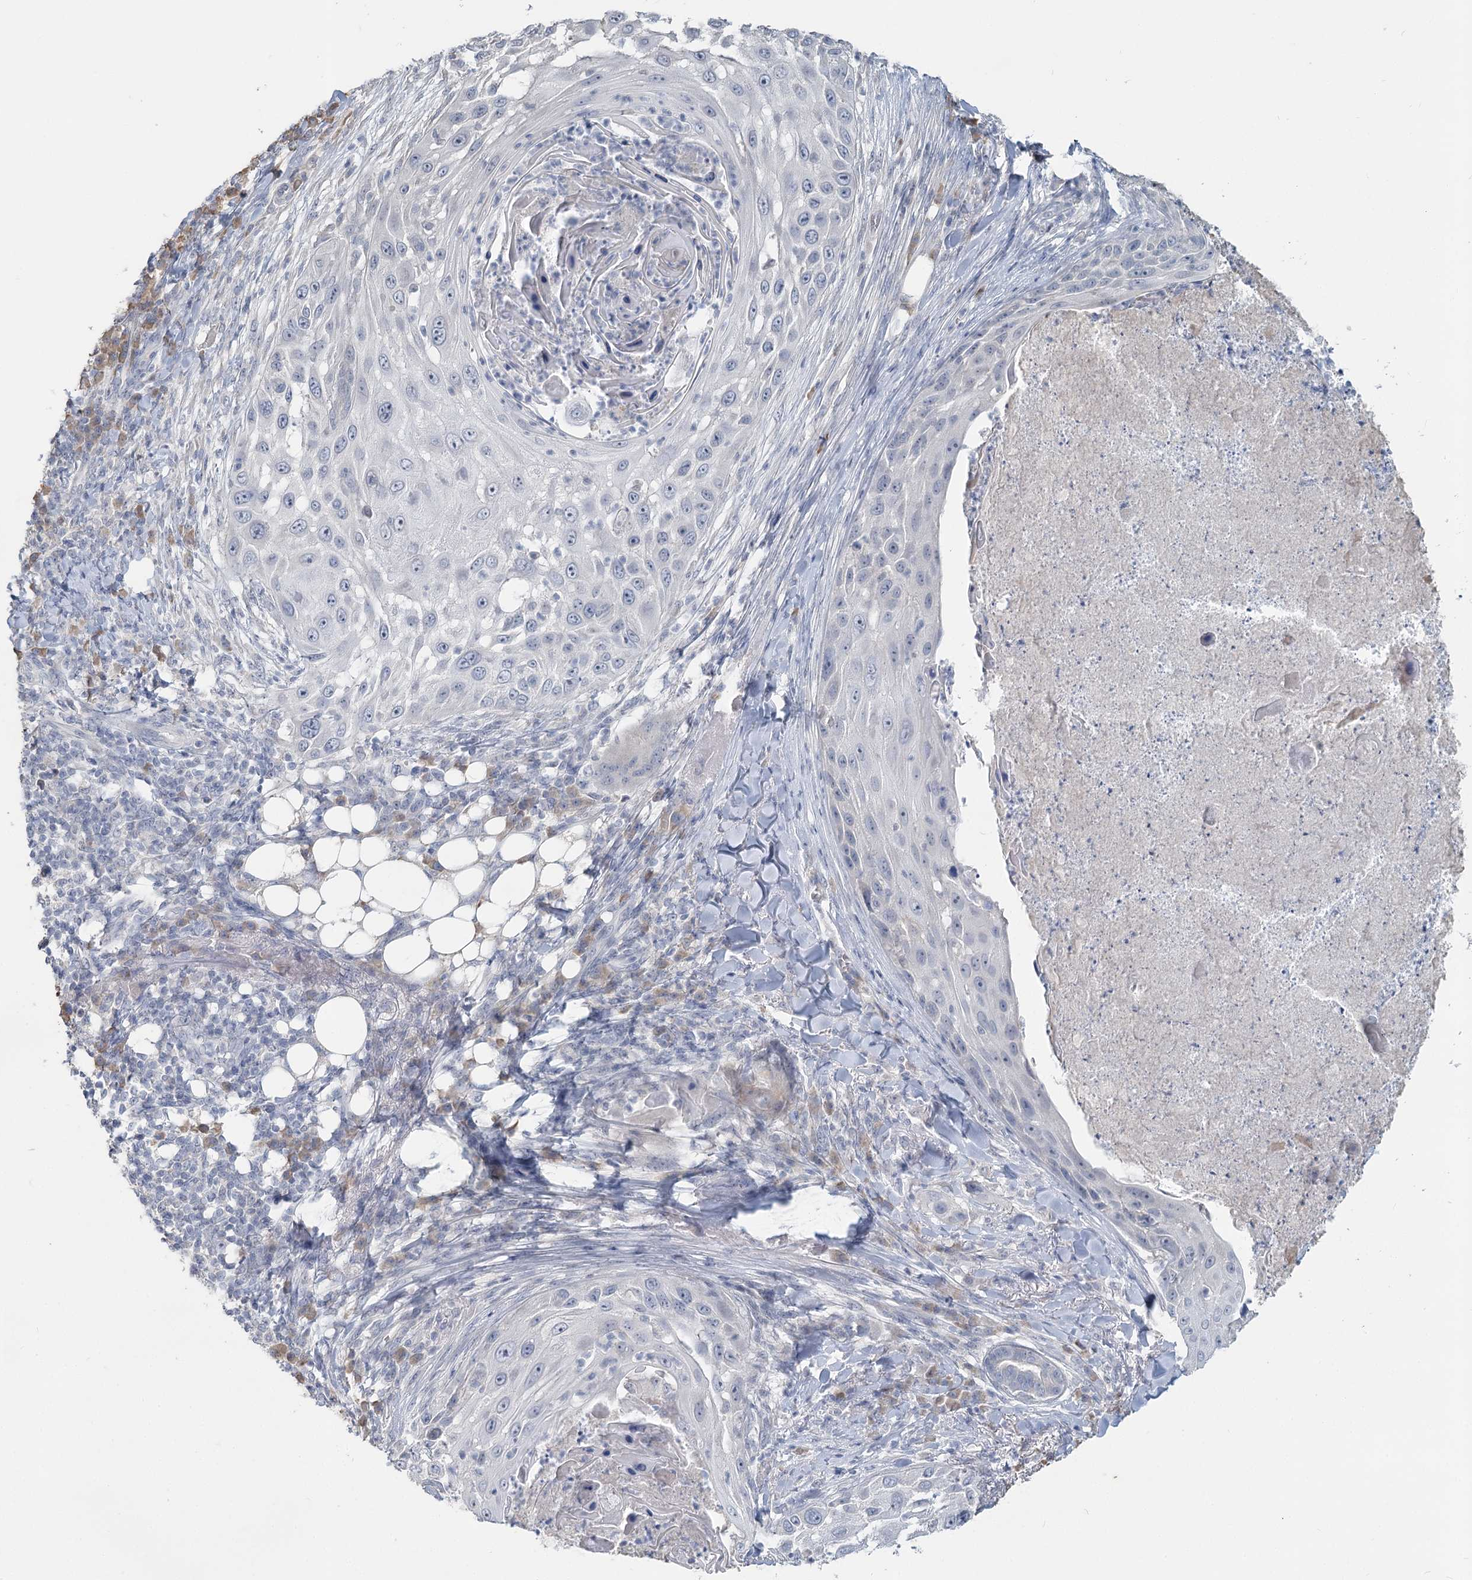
{"staining": {"intensity": "negative", "quantity": "none", "location": "none"}, "tissue": "skin cancer", "cell_type": "Tumor cells", "image_type": "cancer", "snomed": [{"axis": "morphology", "description": "Squamous cell carcinoma, NOS"}, {"axis": "topography", "description": "Skin"}], "caption": "High magnification brightfield microscopy of squamous cell carcinoma (skin) stained with DAB (brown) and counterstained with hematoxylin (blue): tumor cells show no significant staining. The staining is performed using DAB brown chromogen with nuclei counter-stained in using hematoxylin.", "gene": "SLC9A3", "patient": {"sex": "female", "age": 44}}